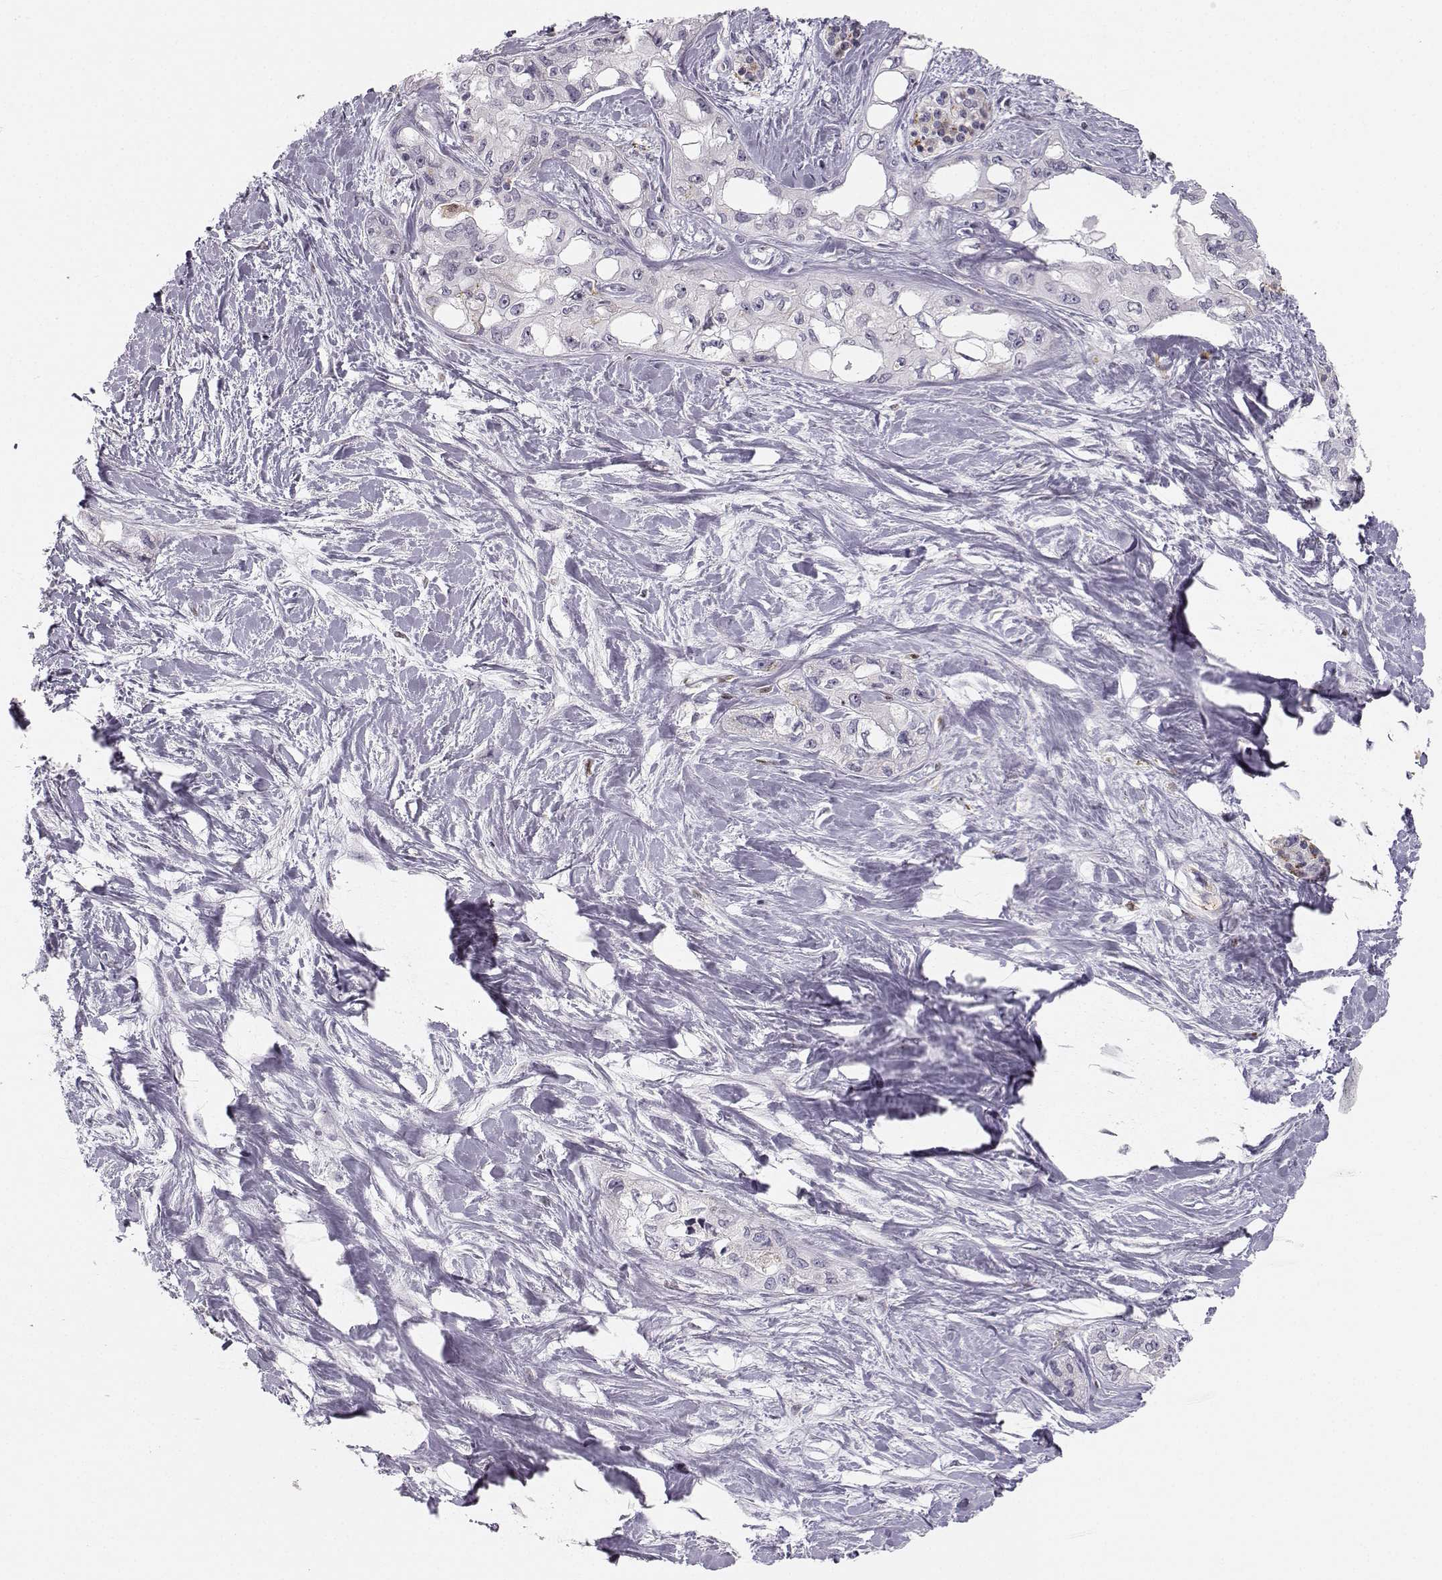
{"staining": {"intensity": "negative", "quantity": "none", "location": "none"}, "tissue": "pancreatic cancer", "cell_type": "Tumor cells", "image_type": "cancer", "snomed": [{"axis": "morphology", "description": "Adenocarcinoma, NOS"}, {"axis": "topography", "description": "Pancreas"}], "caption": "DAB immunohistochemical staining of human pancreatic adenocarcinoma demonstrates no significant expression in tumor cells.", "gene": "HTR7", "patient": {"sex": "female", "age": 50}}